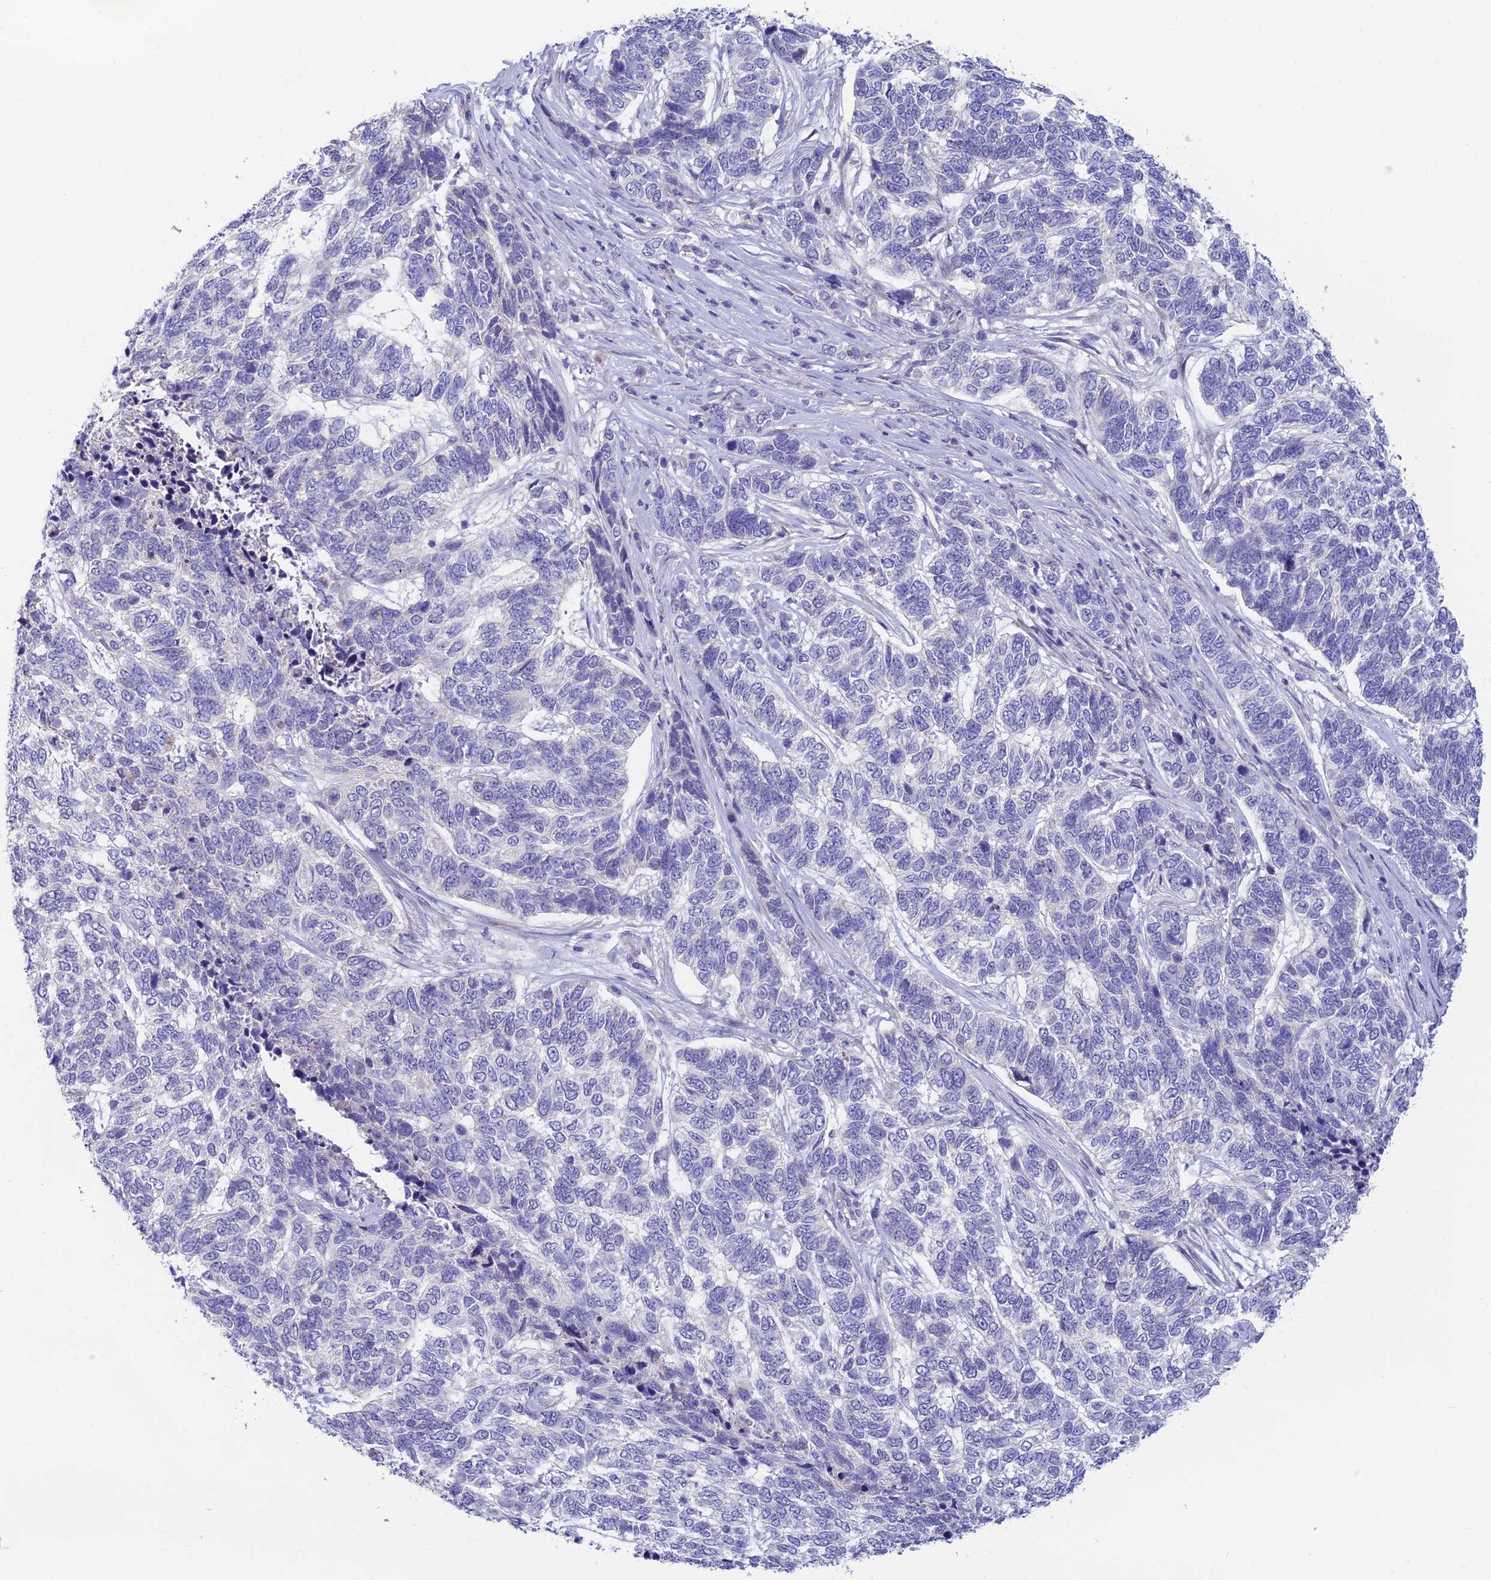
{"staining": {"intensity": "negative", "quantity": "none", "location": "none"}, "tissue": "skin cancer", "cell_type": "Tumor cells", "image_type": "cancer", "snomed": [{"axis": "morphology", "description": "Basal cell carcinoma"}, {"axis": "topography", "description": "Skin"}], "caption": "Tumor cells are negative for protein expression in human skin cancer.", "gene": "XPO7", "patient": {"sex": "female", "age": 65}}